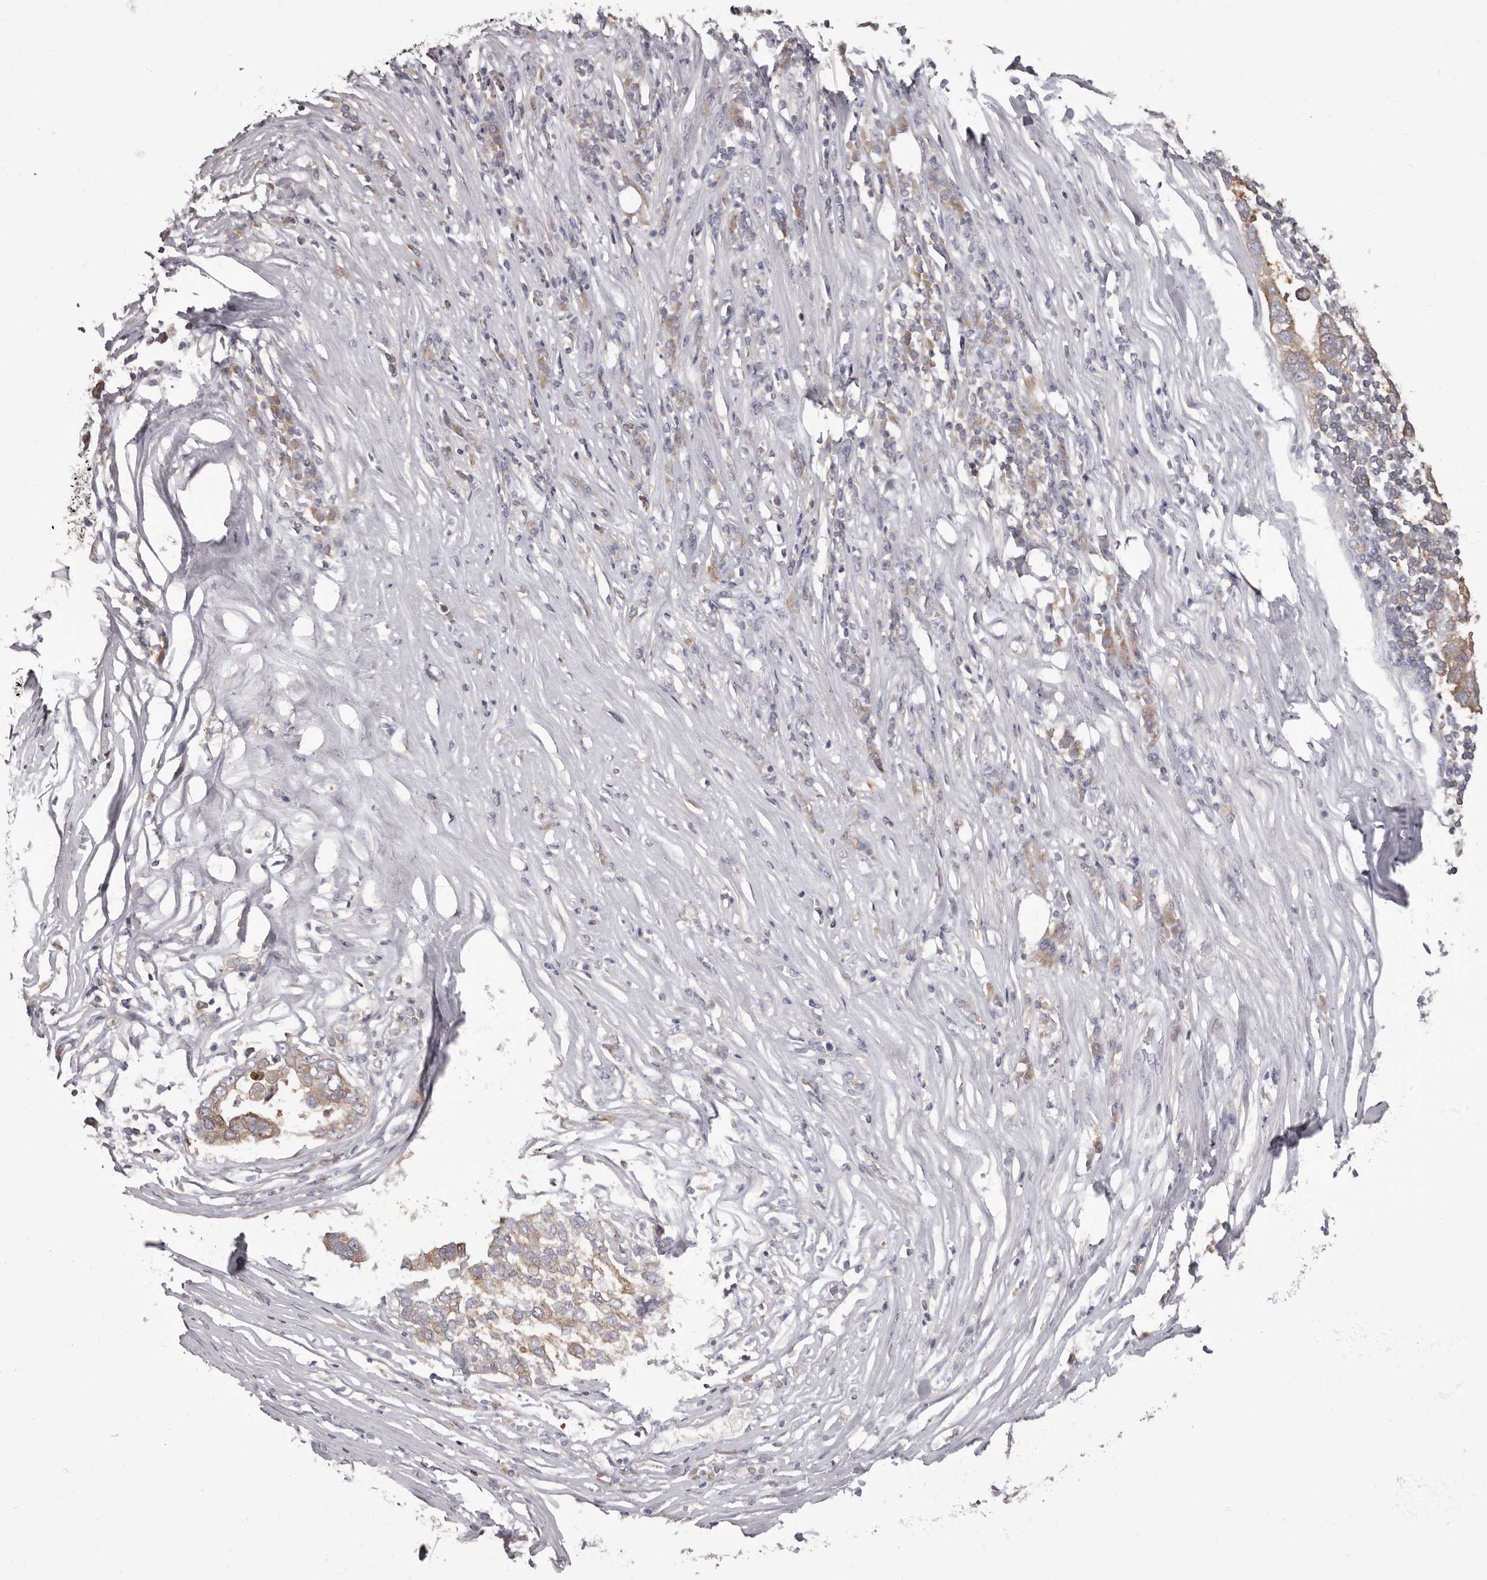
{"staining": {"intensity": "moderate", "quantity": ">75%", "location": "cytoplasmic/membranous"}, "tissue": "pancreatic cancer", "cell_type": "Tumor cells", "image_type": "cancer", "snomed": [{"axis": "morphology", "description": "Adenocarcinoma, NOS"}, {"axis": "topography", "description": "Pancreas"}], "caption": "Protein staining exhibits moderate cytoplasmic/membranous positivity in about >75% of tumor cells in pancreatic adenocarcinoma. The staining is performed using DAB (3,3'-diaminobenzidine) brown chromogen to label protein expression. The nuclei are counter-stained blue using hematoxylin.", "gene": "APEH", "patient": {"sex": "female", "age": 61}}